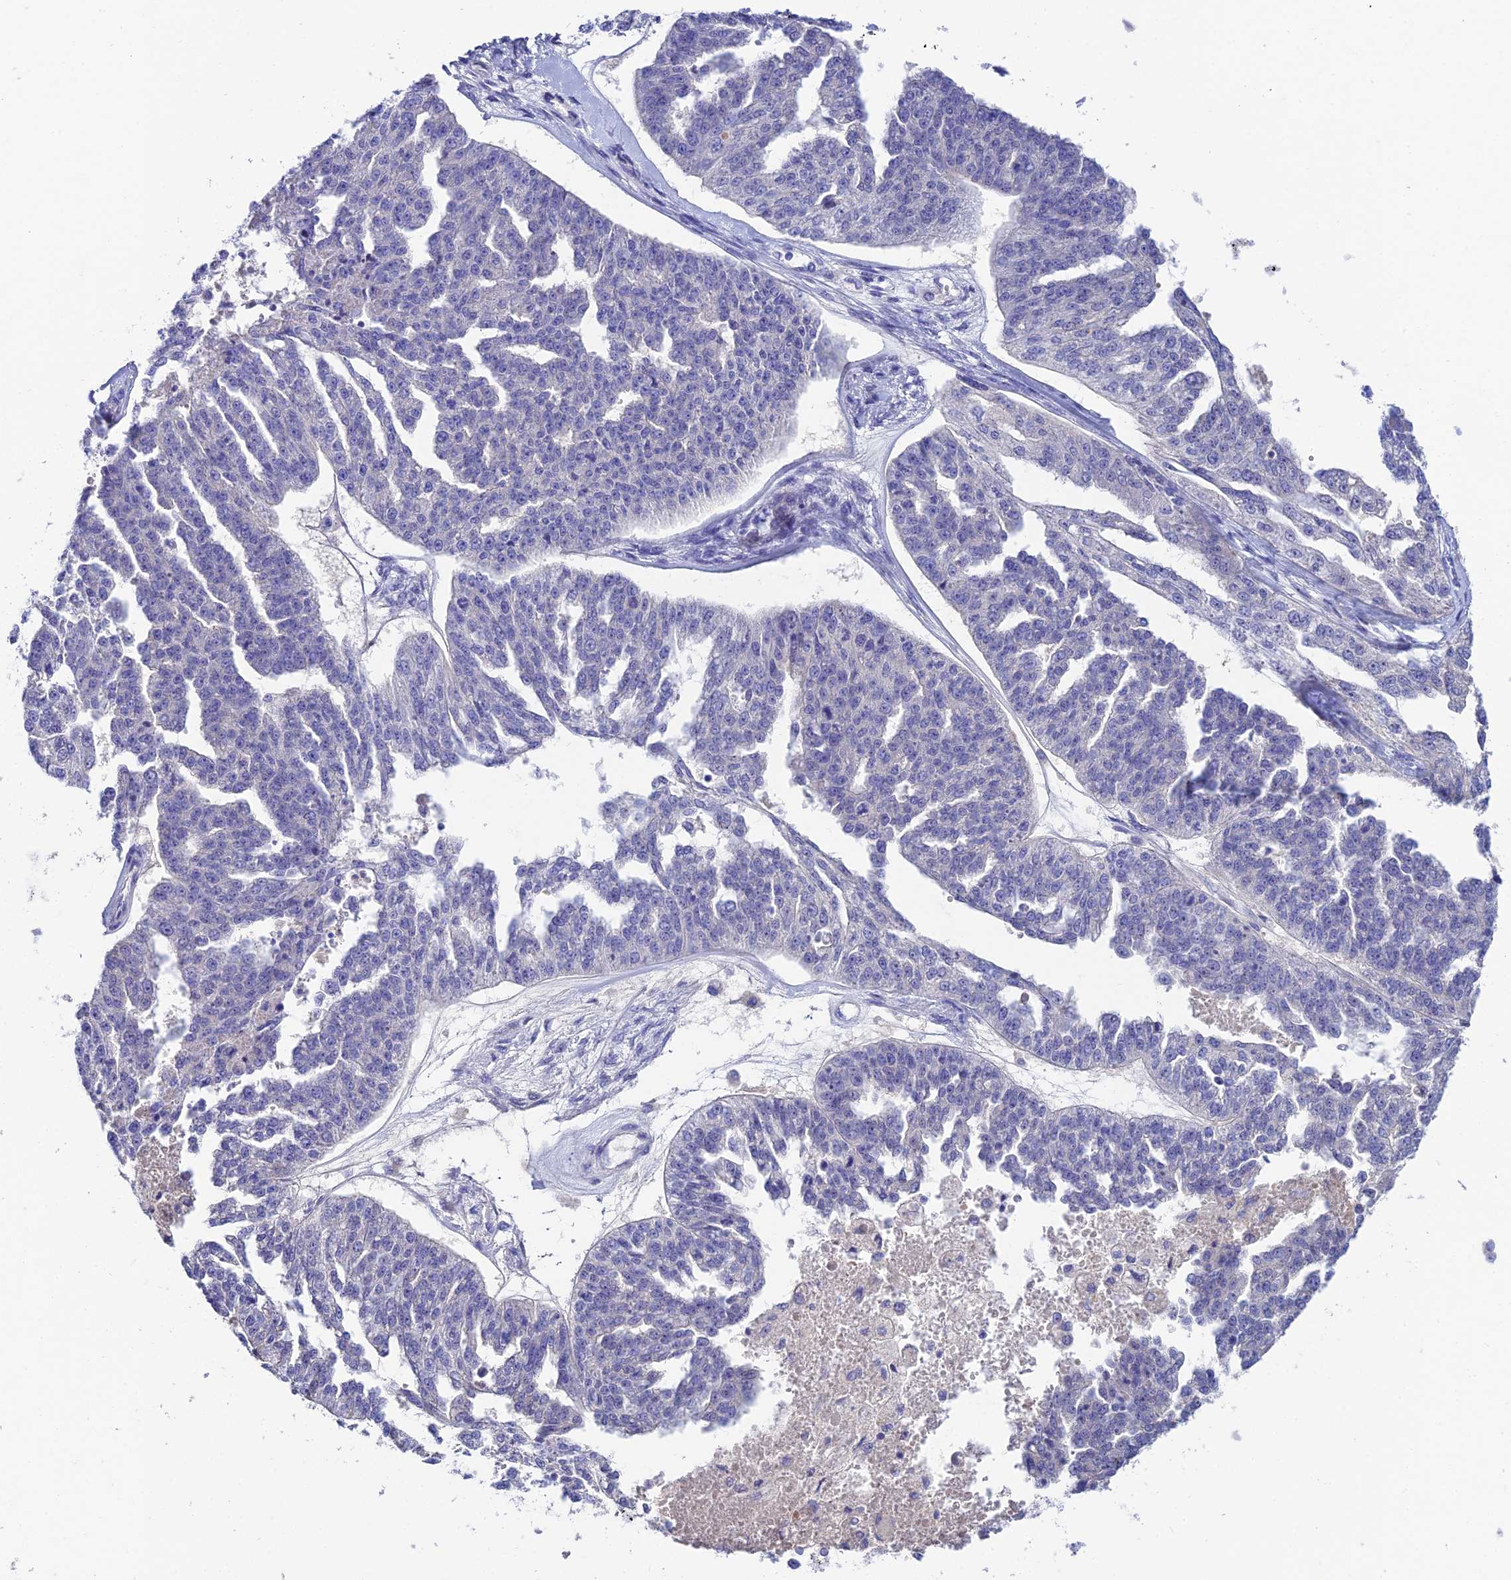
{"staining": {"intensity": "negative", "quantity": "none", "location": "none"}, "tissue": "ovarian cancer", "cell_type": "Tumor cells", "image_type": "cancer", "snomed": [{"axis": "morphology", "description": "Cystadenocarcinoma, serous, NOS"}, {"axis": "topography", "description": "Ovary"}], "caption": "Immunohistochemistry histopathology image of neoplastic tissue: human ovarian serous cystadenocarcinoma stained with DAB (3,3'-diaminobenzidine) exhibits no significant protein staining in tumor cells.", "gene": "DUSP29", "patient": {"sex": "female", "age": 58}}